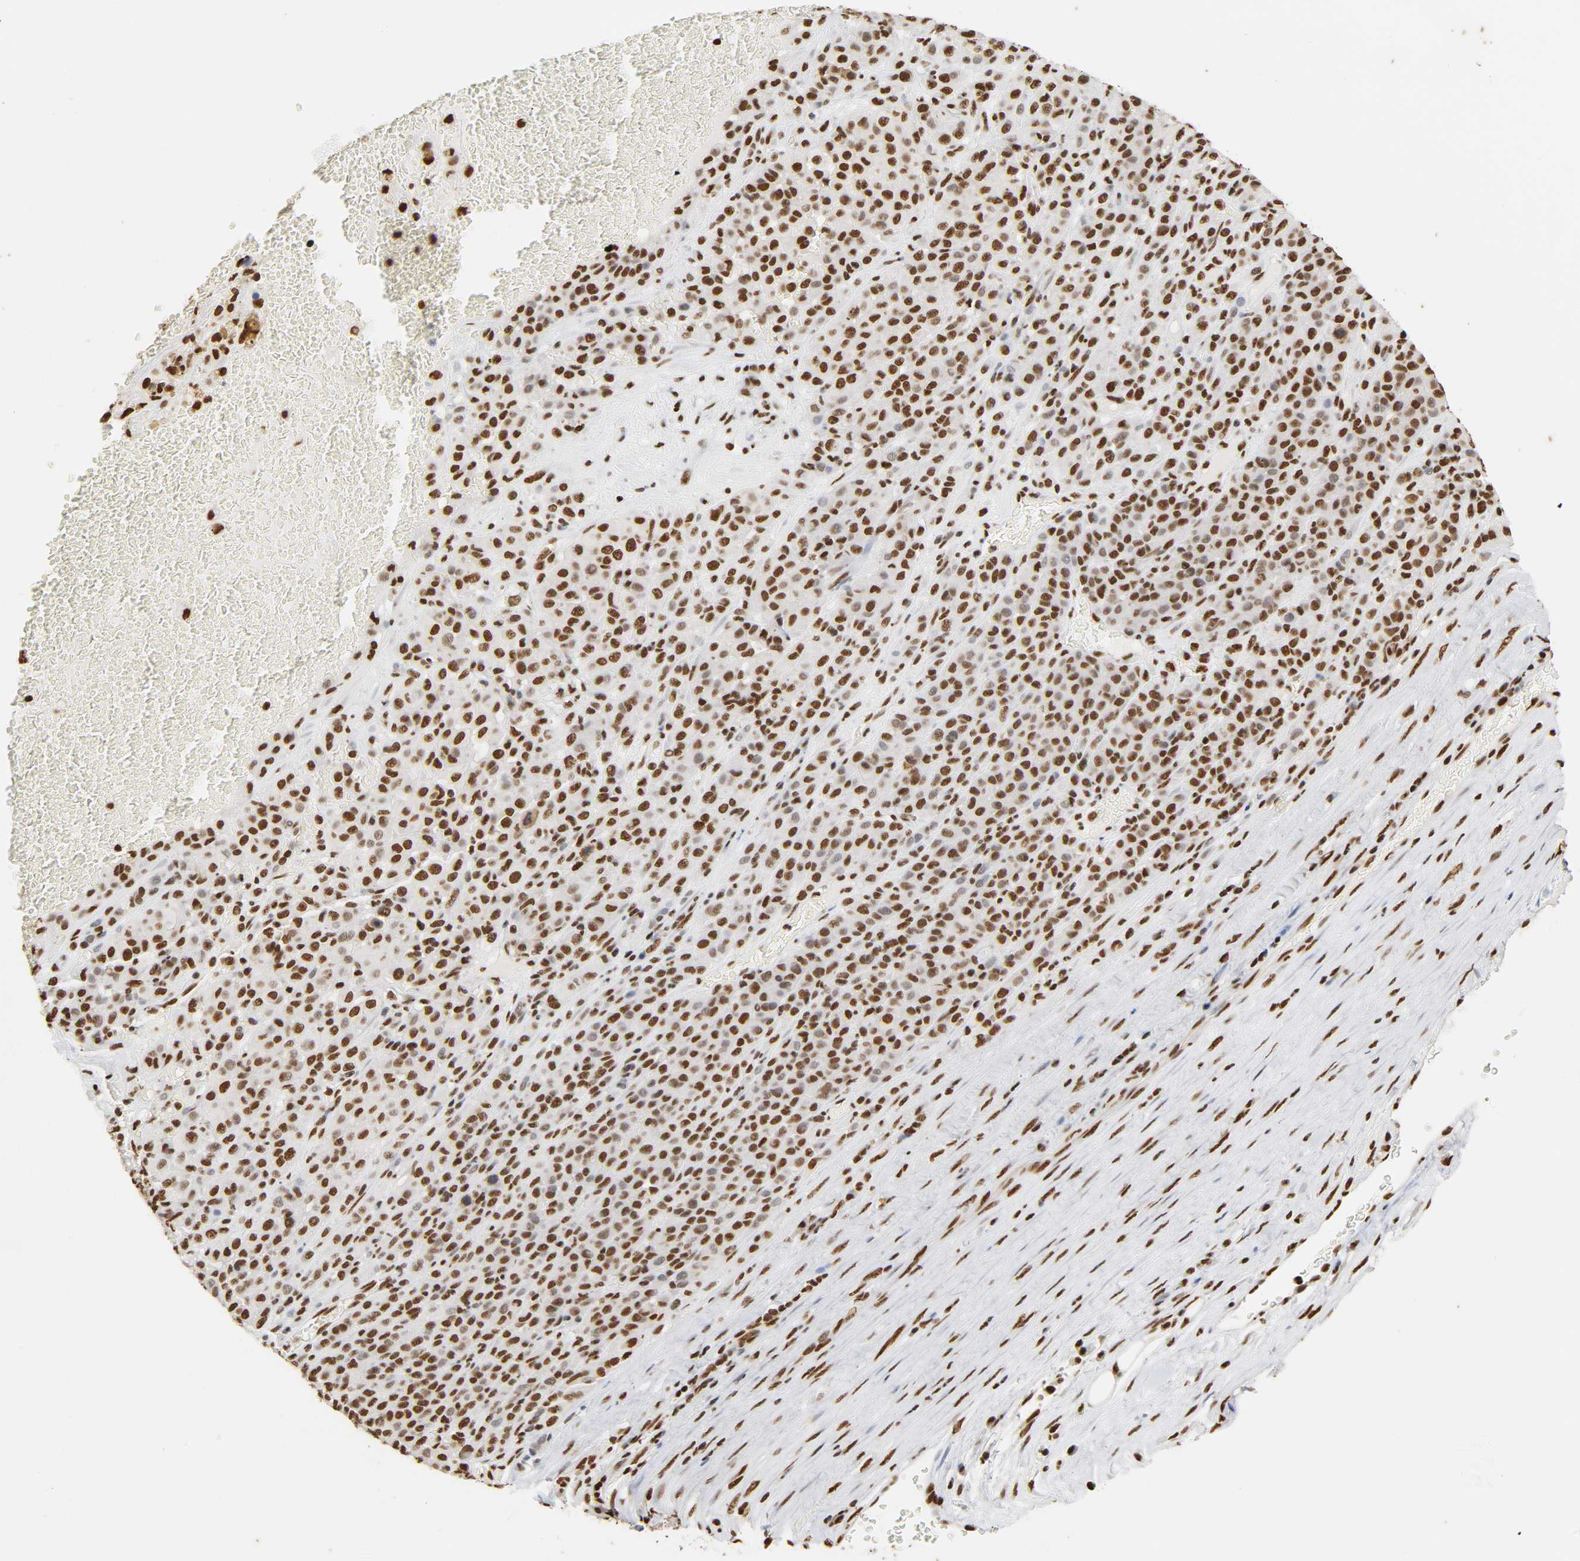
{"staining": {"intensity": "strong", "quantity": ">75%", "location": "nuclear"}, "tissue": "melanoma", "cell_type": "Tumor cells", "image_type": "cancer", "snomed": [{"axis": "morphology", "description": "Malignant melanoma, Metastatic site"}, {"axis": "topography", "description": "Pancreas"}], "caption": "Immunohistochemical staining of malignant melanoma (metastatic site) shows strong nuclear protein positivity in approximately >75% of tumor cells.", "gene": "HNRNPC", "patient": {"sex": "female", "age": 30}}